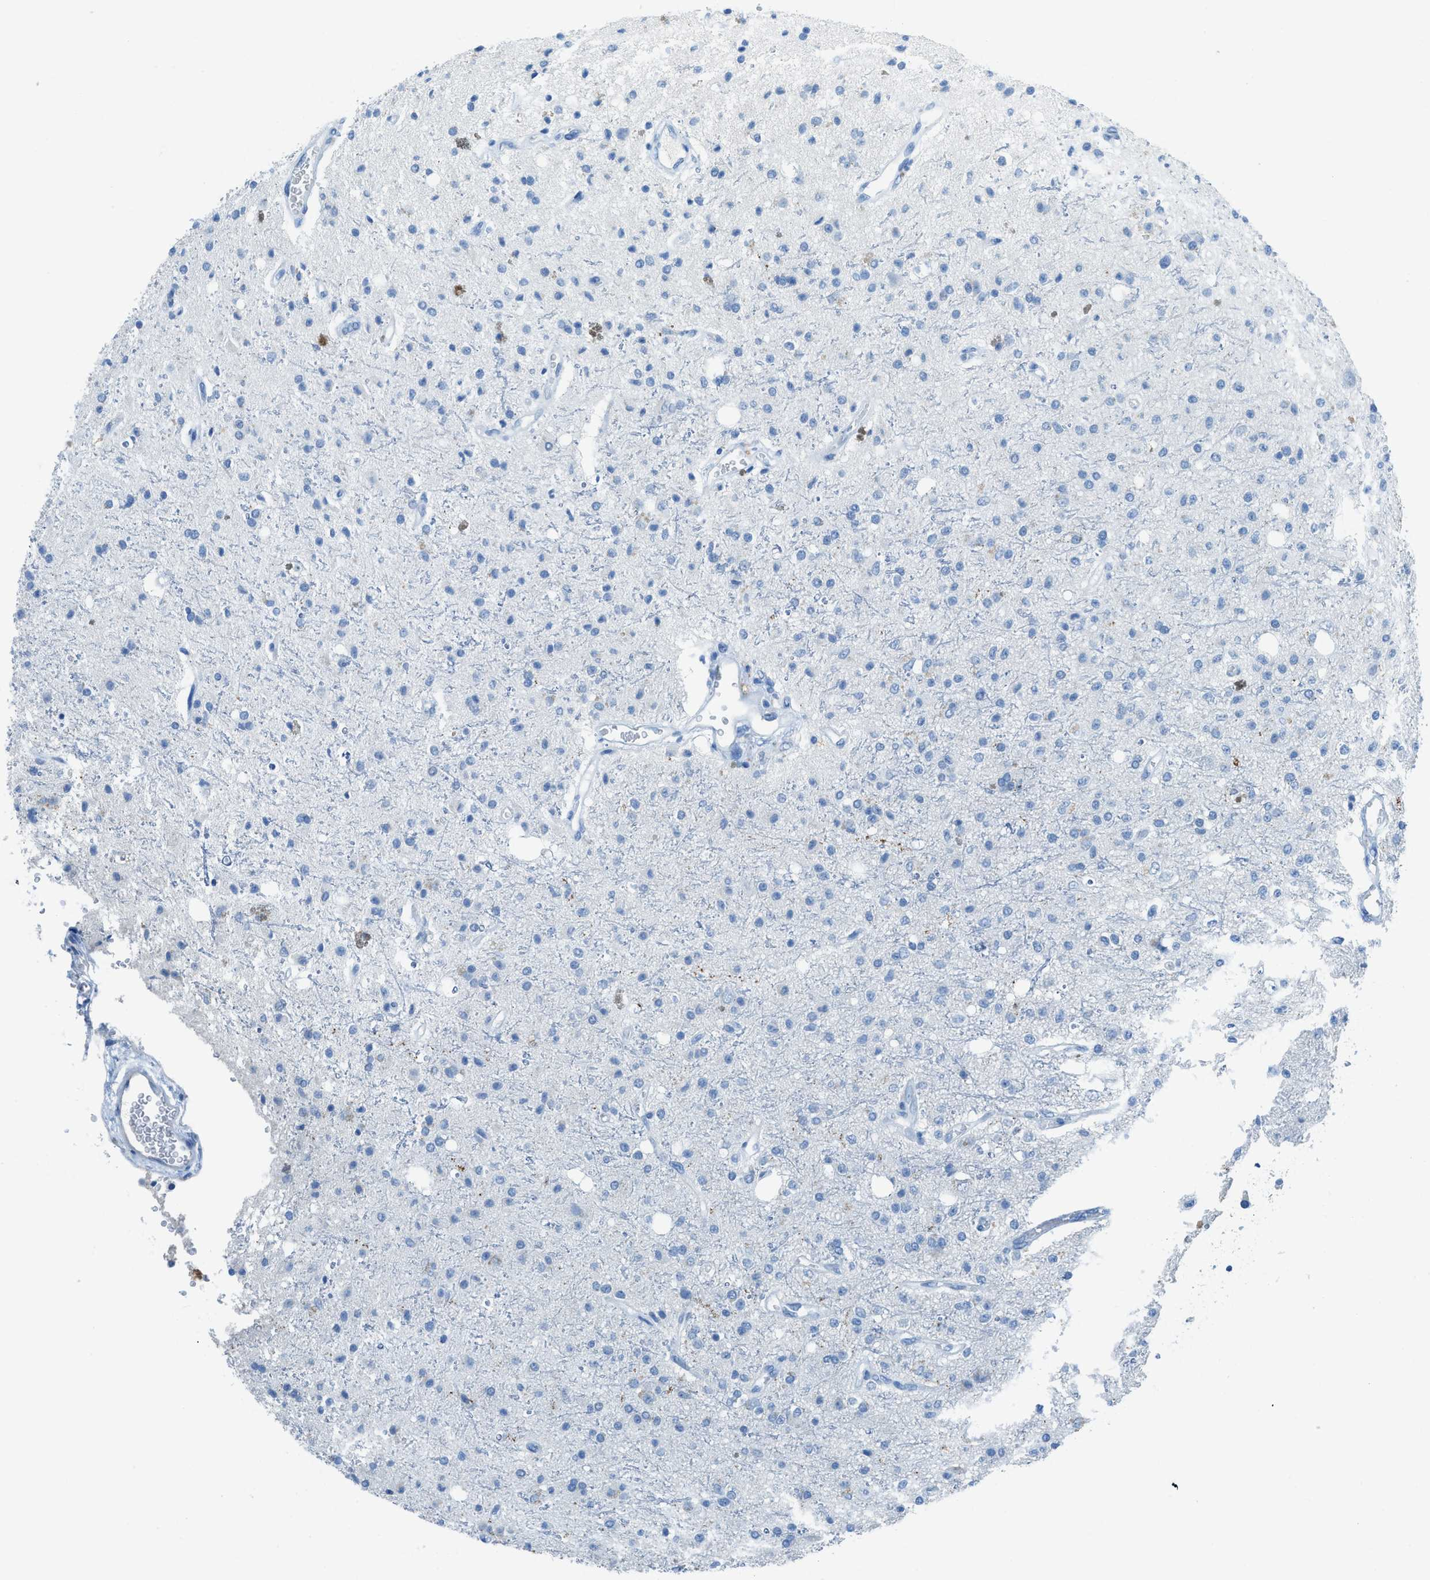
{"staining": {"intensity": "negative", "quantity": "none", "location": "none"}, "tissue": "glioma", "cell_type": "Tumor cells", "image_type": "cancer", "snomed": [{"axis": "morphology", "description": "Glioma, malignant, High grade"}, {"axis": "topography", "description": "Brain"}], "caption": "High magnification brightfield microscopy of malignant glioma (high-grade) stained with DAB (3,3'-diaminobenzidine) (brown) and counterstained with hematoxylin (blue): tumor cells show no significant staining.", "gene": "ACAN", "patient": {"sex": "male", "age": 47}}